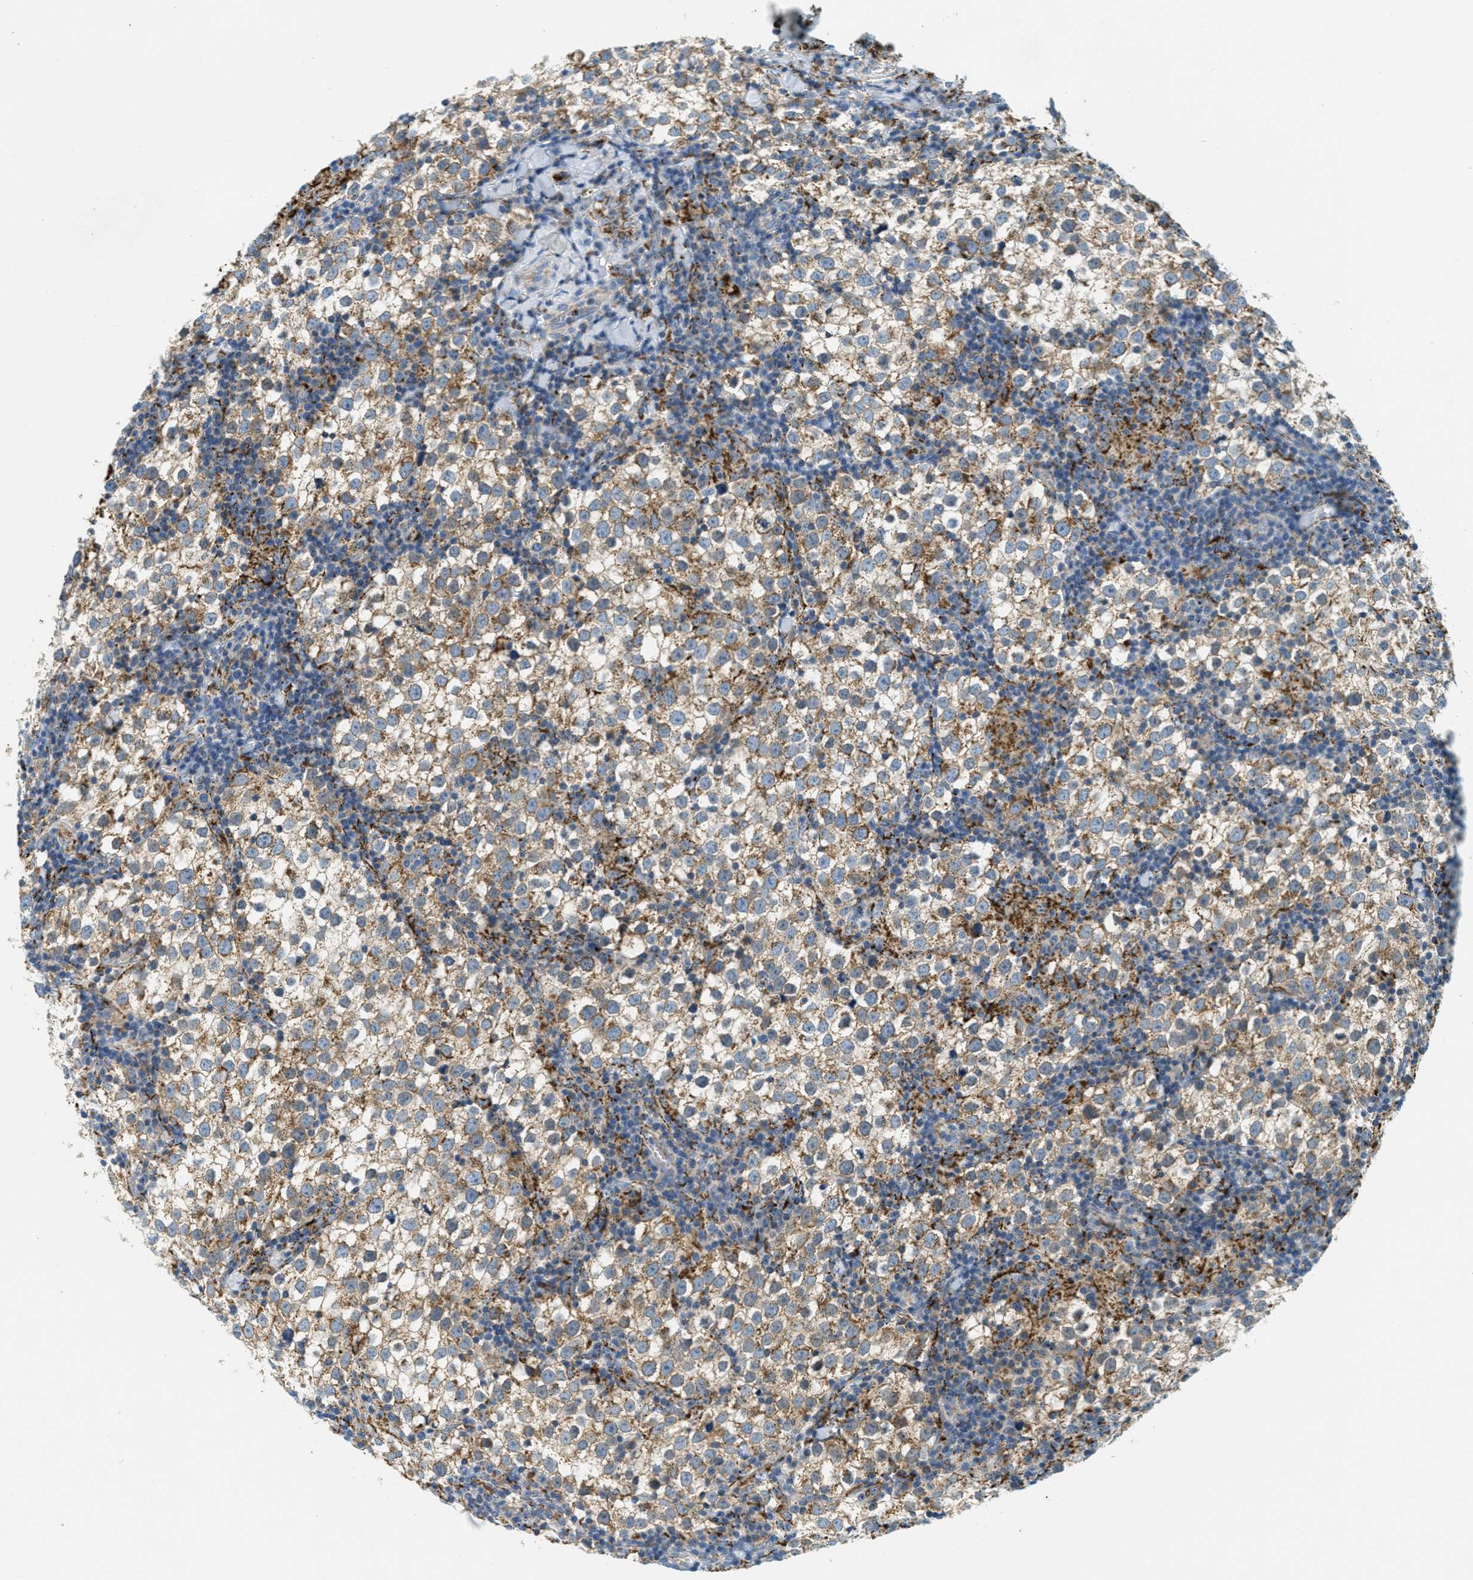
{"staining": {"intensity": "moderate", "quantity": ">75%", "location": "cytoplasmic/membranous"}, "tissue": "testis cancer", "cell_type": "Tumor cells", "image_type": "cancer", "snomed": [{"axis": "morphology", "description": "Seminoma, NOS"}, {"axis": "morphology", "description": "Carcinoma, Embryonal, NOS"}, {"axis": "topography", "description": "Testis"}], "caption": "This is an image of immunohistochemistry staining of testis cancer (embryonal carcinoma), which shows moderate positivity in the cytoplasmic/membranous of tumor cells.", "gene": "HLCS", "patient": {"sex": "male", "age": 36}}